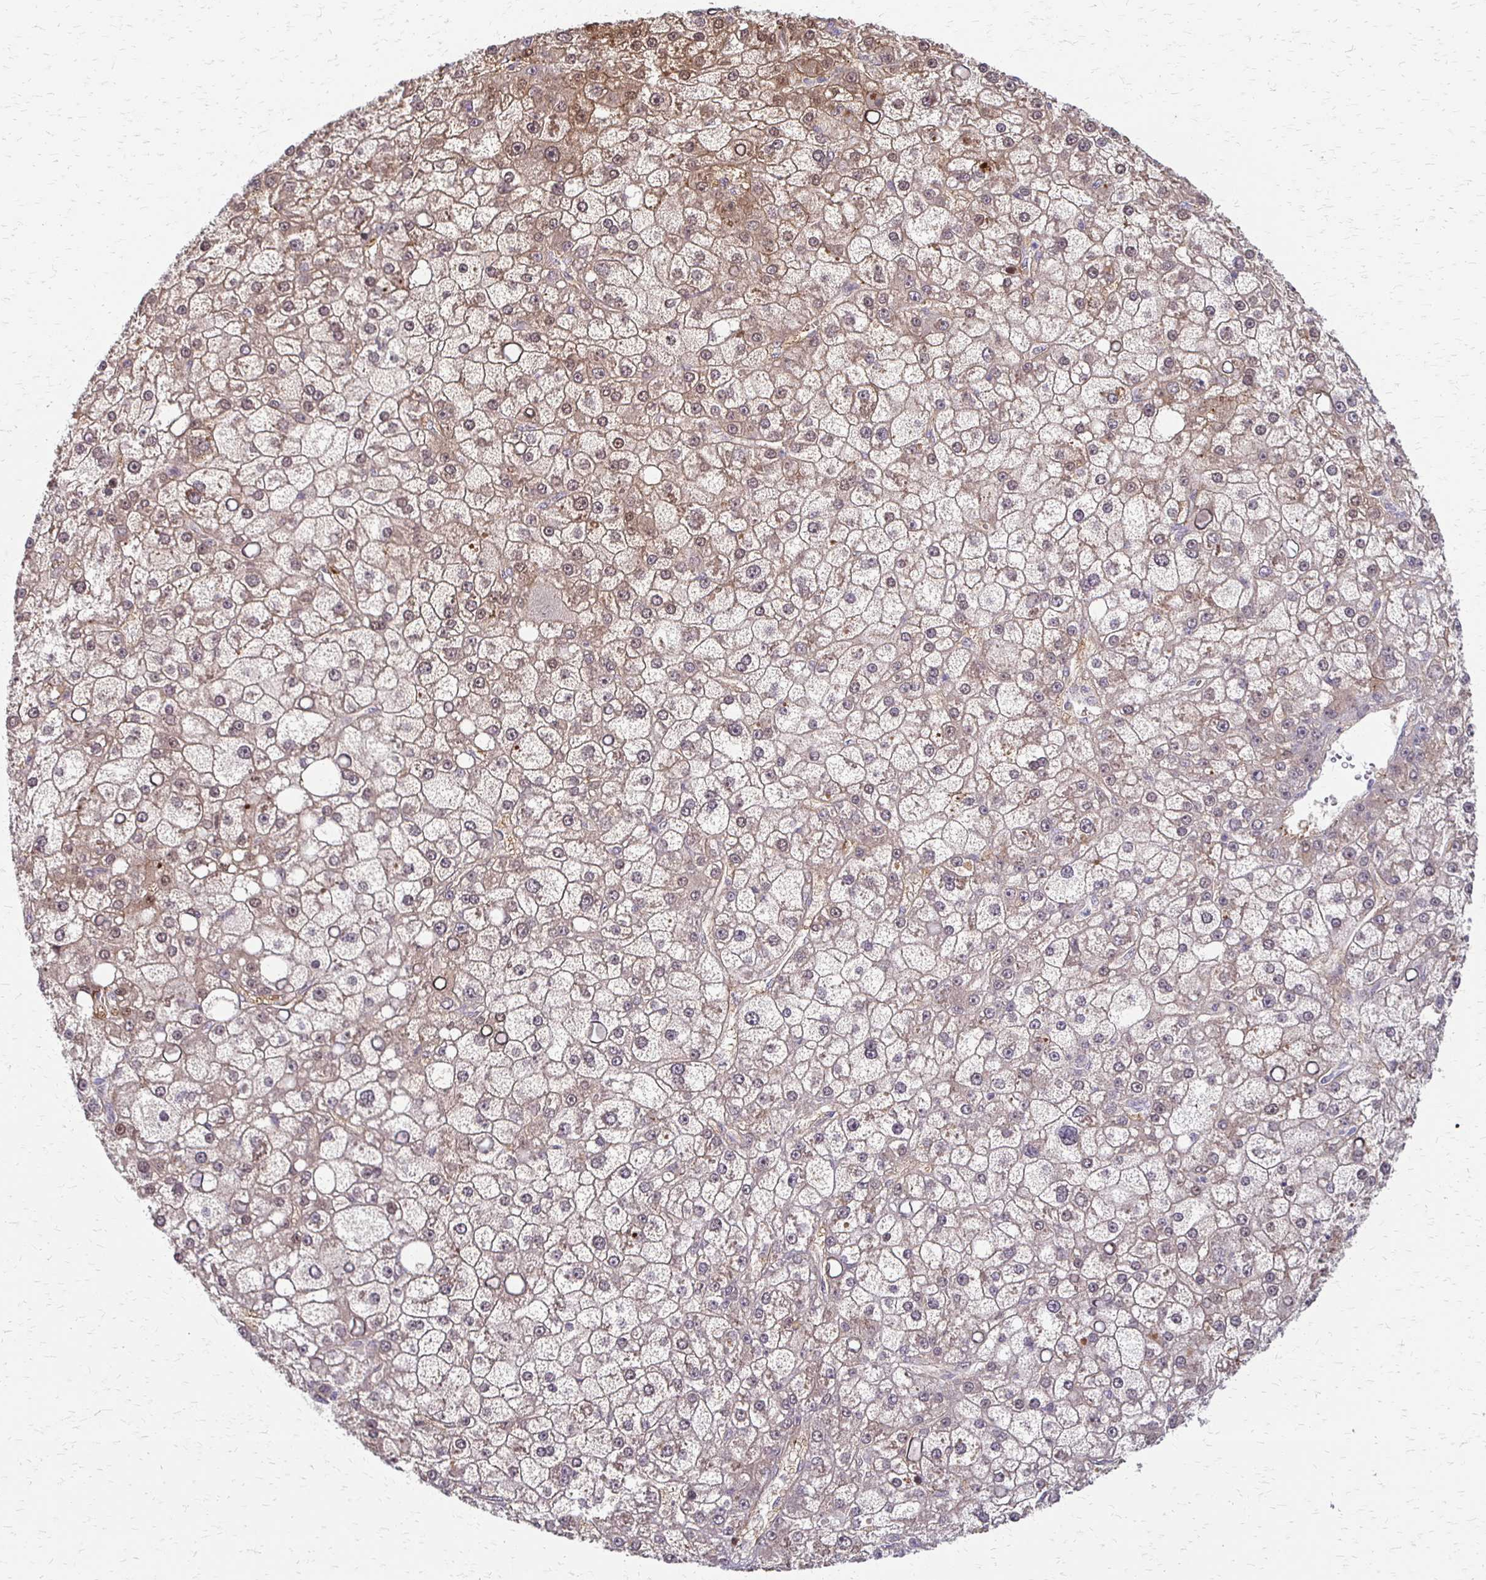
{"staining": {"intensity": "weak", "quantity": "25%-75%", "location": "cytoplasmic/membranous"}, "tissue": "liver cancer", "cell_type": "Tumor cells", "image_type": "cancer", "snomed": [{"axis": "morphology", "description": "Carcinoma, Hepatocellular, NOS"}, {"axis": "topography", "description": "Liver"}], "caption": "Brown immunohistochemical staining in human liver cancer demonstrates weak cytoplasmic/membranous expression in about 25%-75% of tumor cells. (IHC, brightfield microscopy, high magnification).", "gene": "CFL2", "patient": {"sex": "male", "age": 67}}